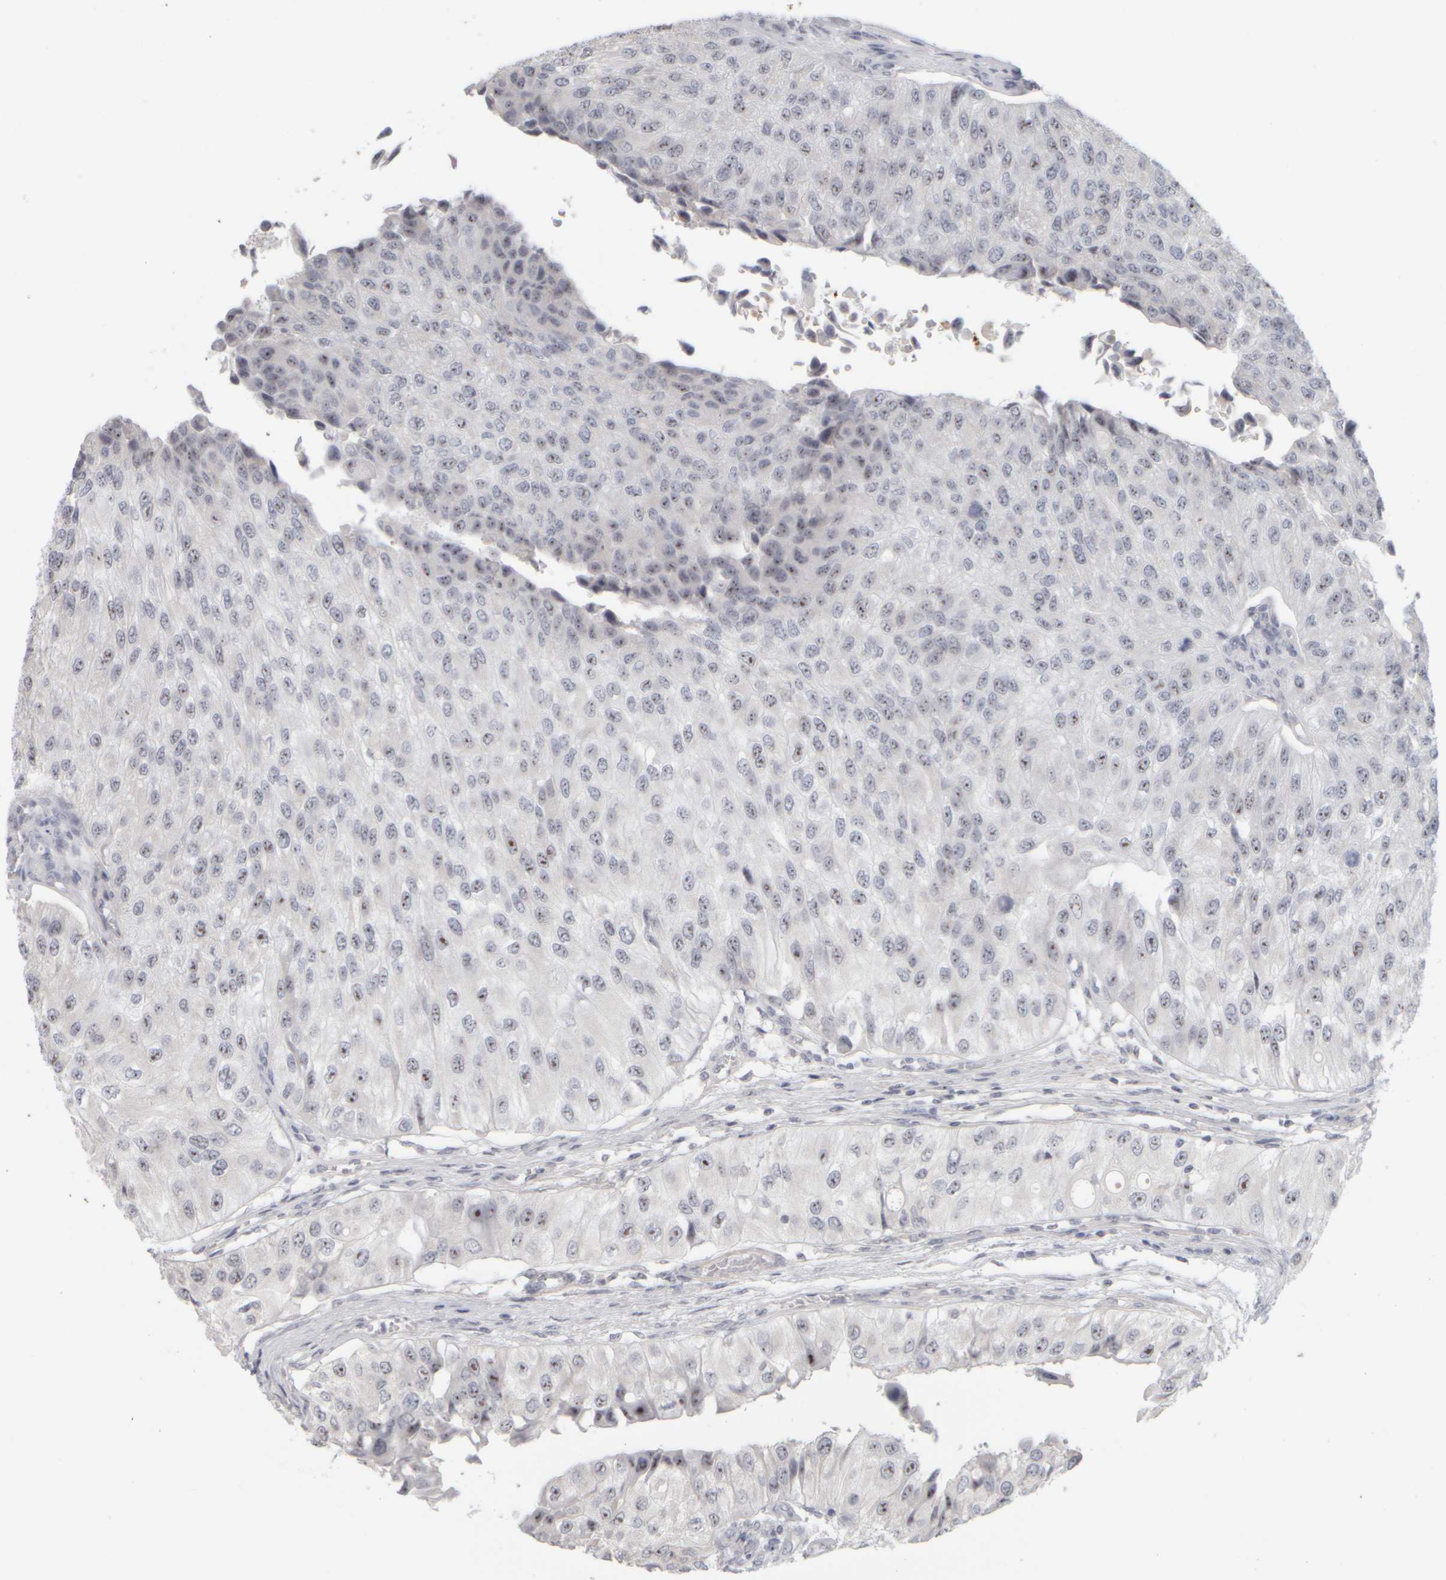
{"staining": {"intensity": "moderate", "quantity": "25%-75%", "location": "nuclear"}, "tissue": "urothelial cancer", "cell_type": "Tumor cells", "image_type": "cancer", "snomed": [{"axis": "morphology", "description": "Urothelial carcinoma, High grade"}, {"axis": "topography", "description": "Kidney"}, {"axis": "topography", "description": "Urinary bladder"}], "caption": "The image exhibits a brown stain indicating the presence of a protein in the nuclear of tumor cells in urothelial carcinoma (high-grade).", "gene": "DCXR", "patient": {"sex": "male", "age": 77}}